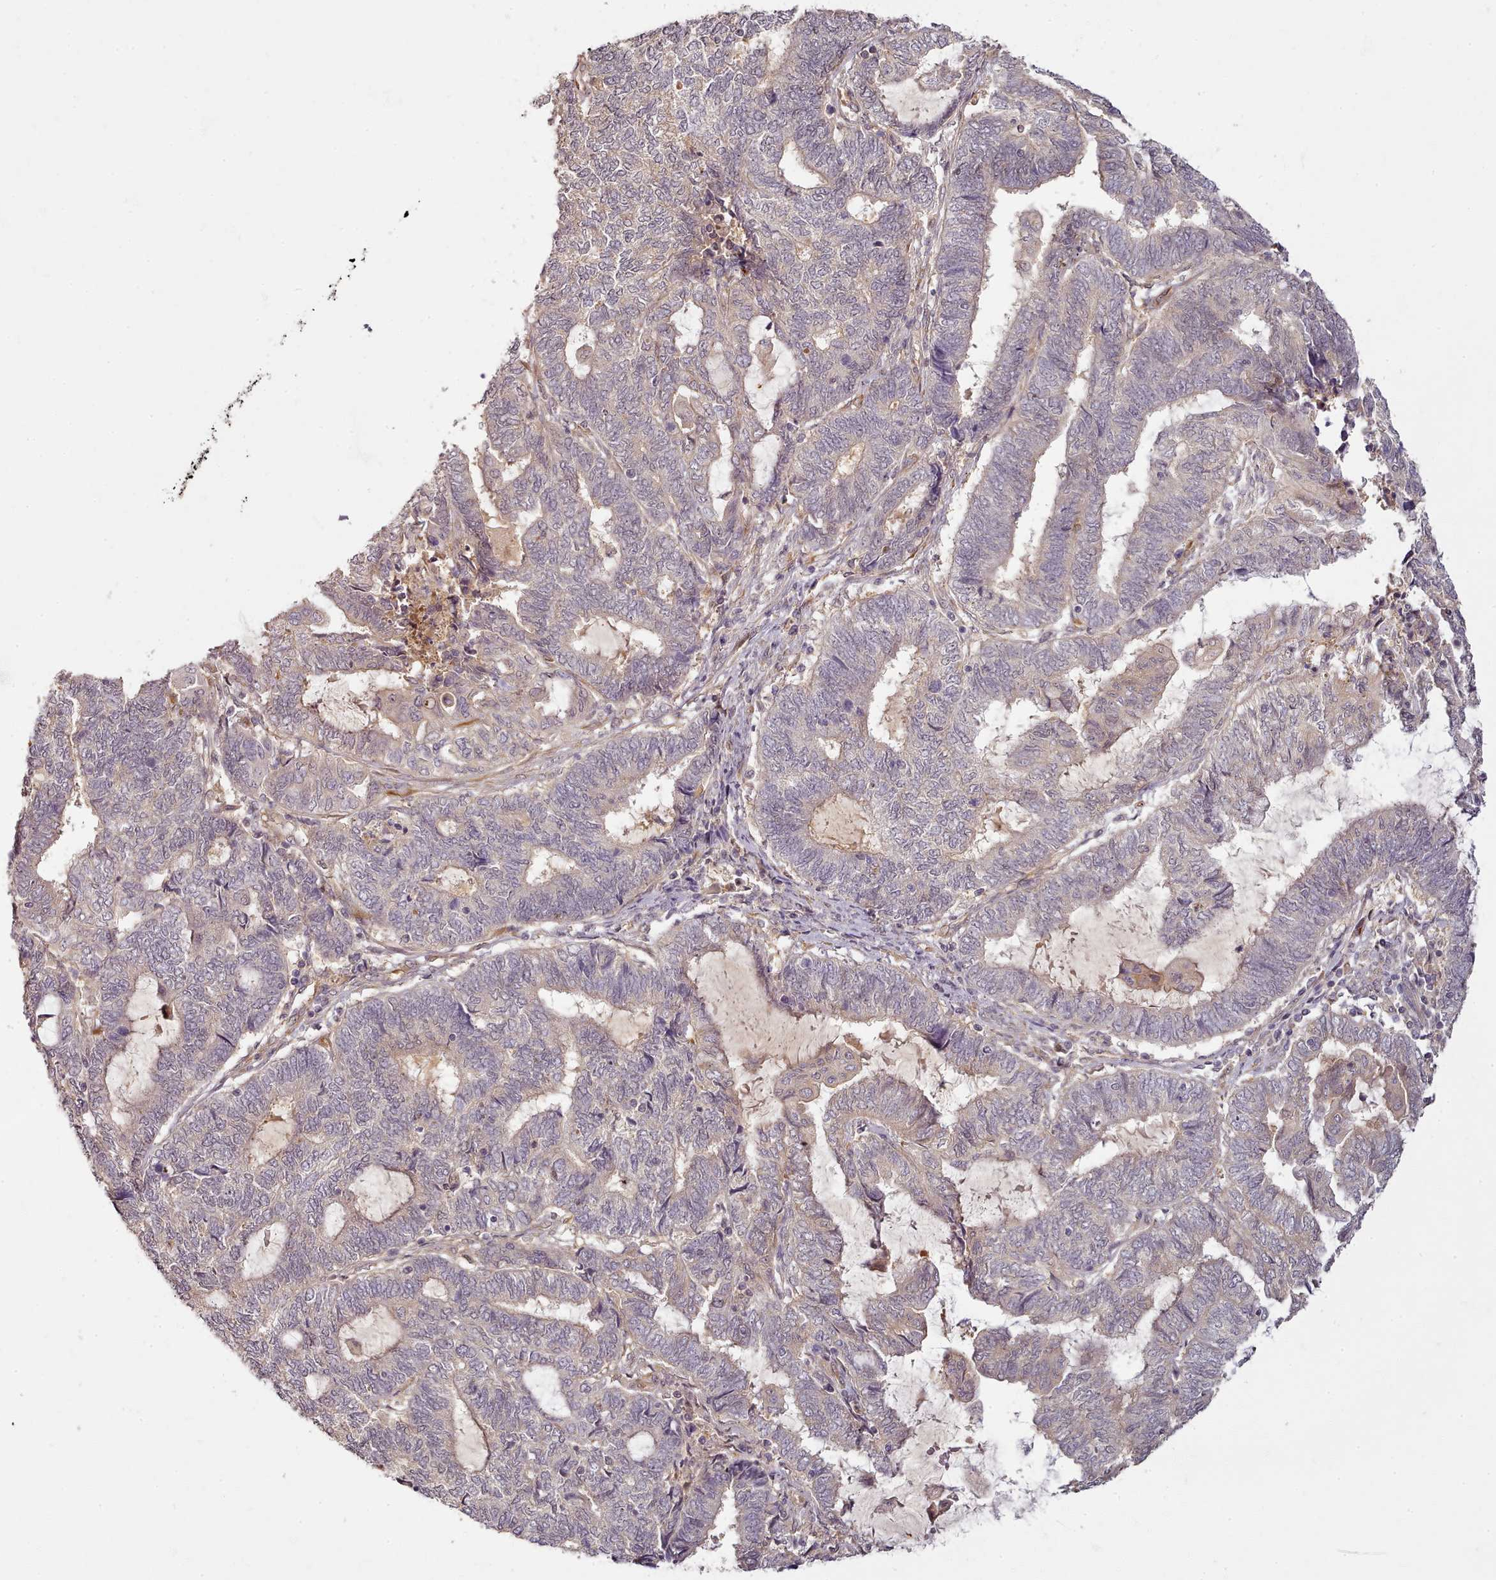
{"staining": {"intensity": "negative", "quantity": "none", "location": "none"}, "tissue": "endometrial cancer", "cell_type": "Tumor cells", "image_type": "cancer", "snomed": [{"axis": "morphology", "description": "Adenocarcinoma, NOS"}, {"axis": "topography", "description": "Uterus"}, {"axis": "topography", "description": "Endometrium"}], "caption": "A high-resolution photomicrograph shows immunohistochemistry (IHC) staining of endometrial cancer, which shows no significant staining in tumor cells.", "gene": "C1QTNF5", "patient": {"sex": "female", "age": 70}}